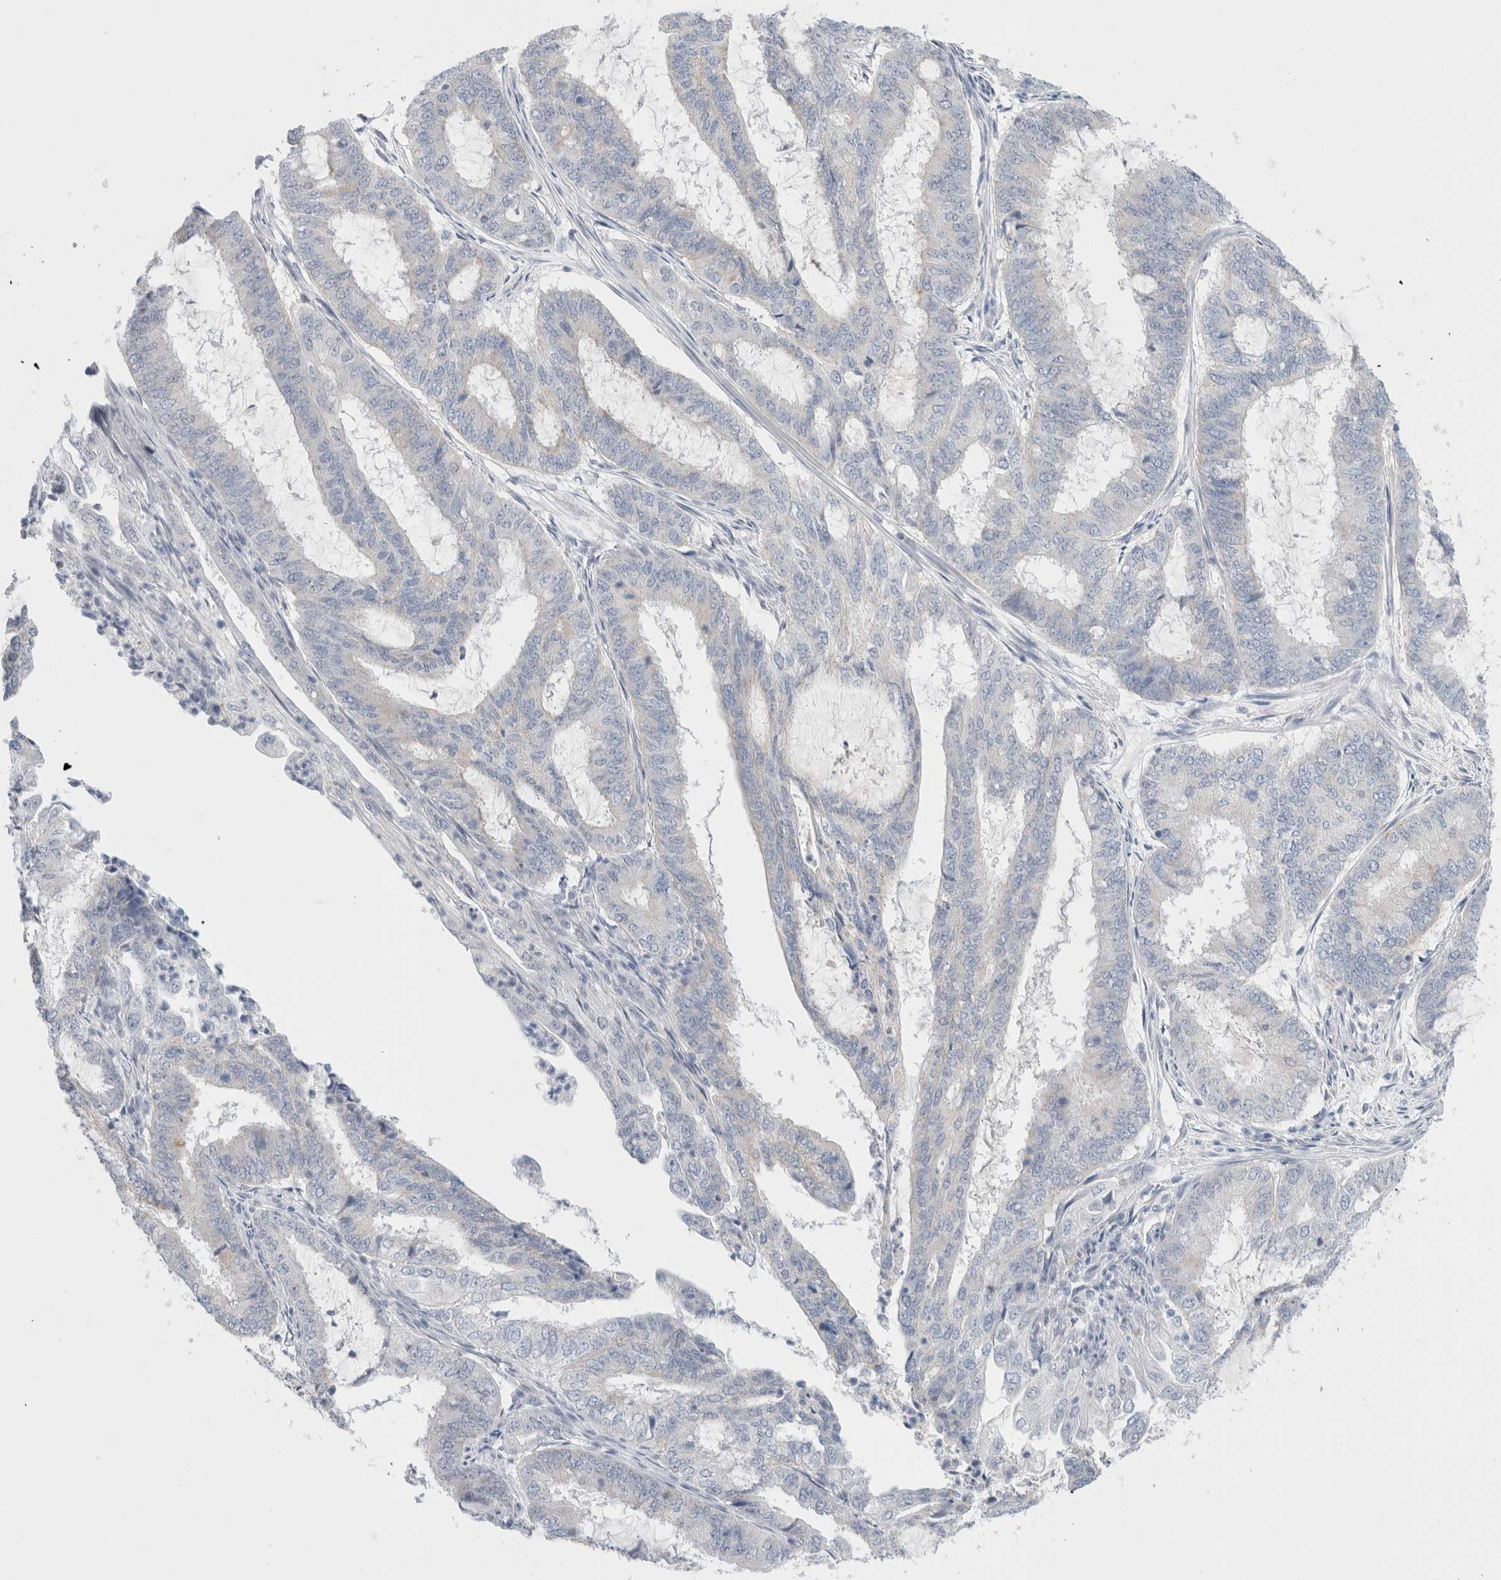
{"staining": {"intensity": "negative", "quantity": "none", "location": "none"}, "tissue": "endometrial cancer", "cell_type": "Tumor cells", "image_type": "cancer", "snomed": [{"axis": "morphology", "description": "Adenocarcinoma, NOS"}, {"axis": "topography", "description": "Endometrium"}], "caption": "Immunohistochemistry micrograph of neoplastic tissue: endometrial cancer stained with DAB (3,3'-diaminobenzidine) shows no significant protein positivity in tumor cells.", "gene": "SLC22A12", "patient": {"sex": "female", "age": 51}}